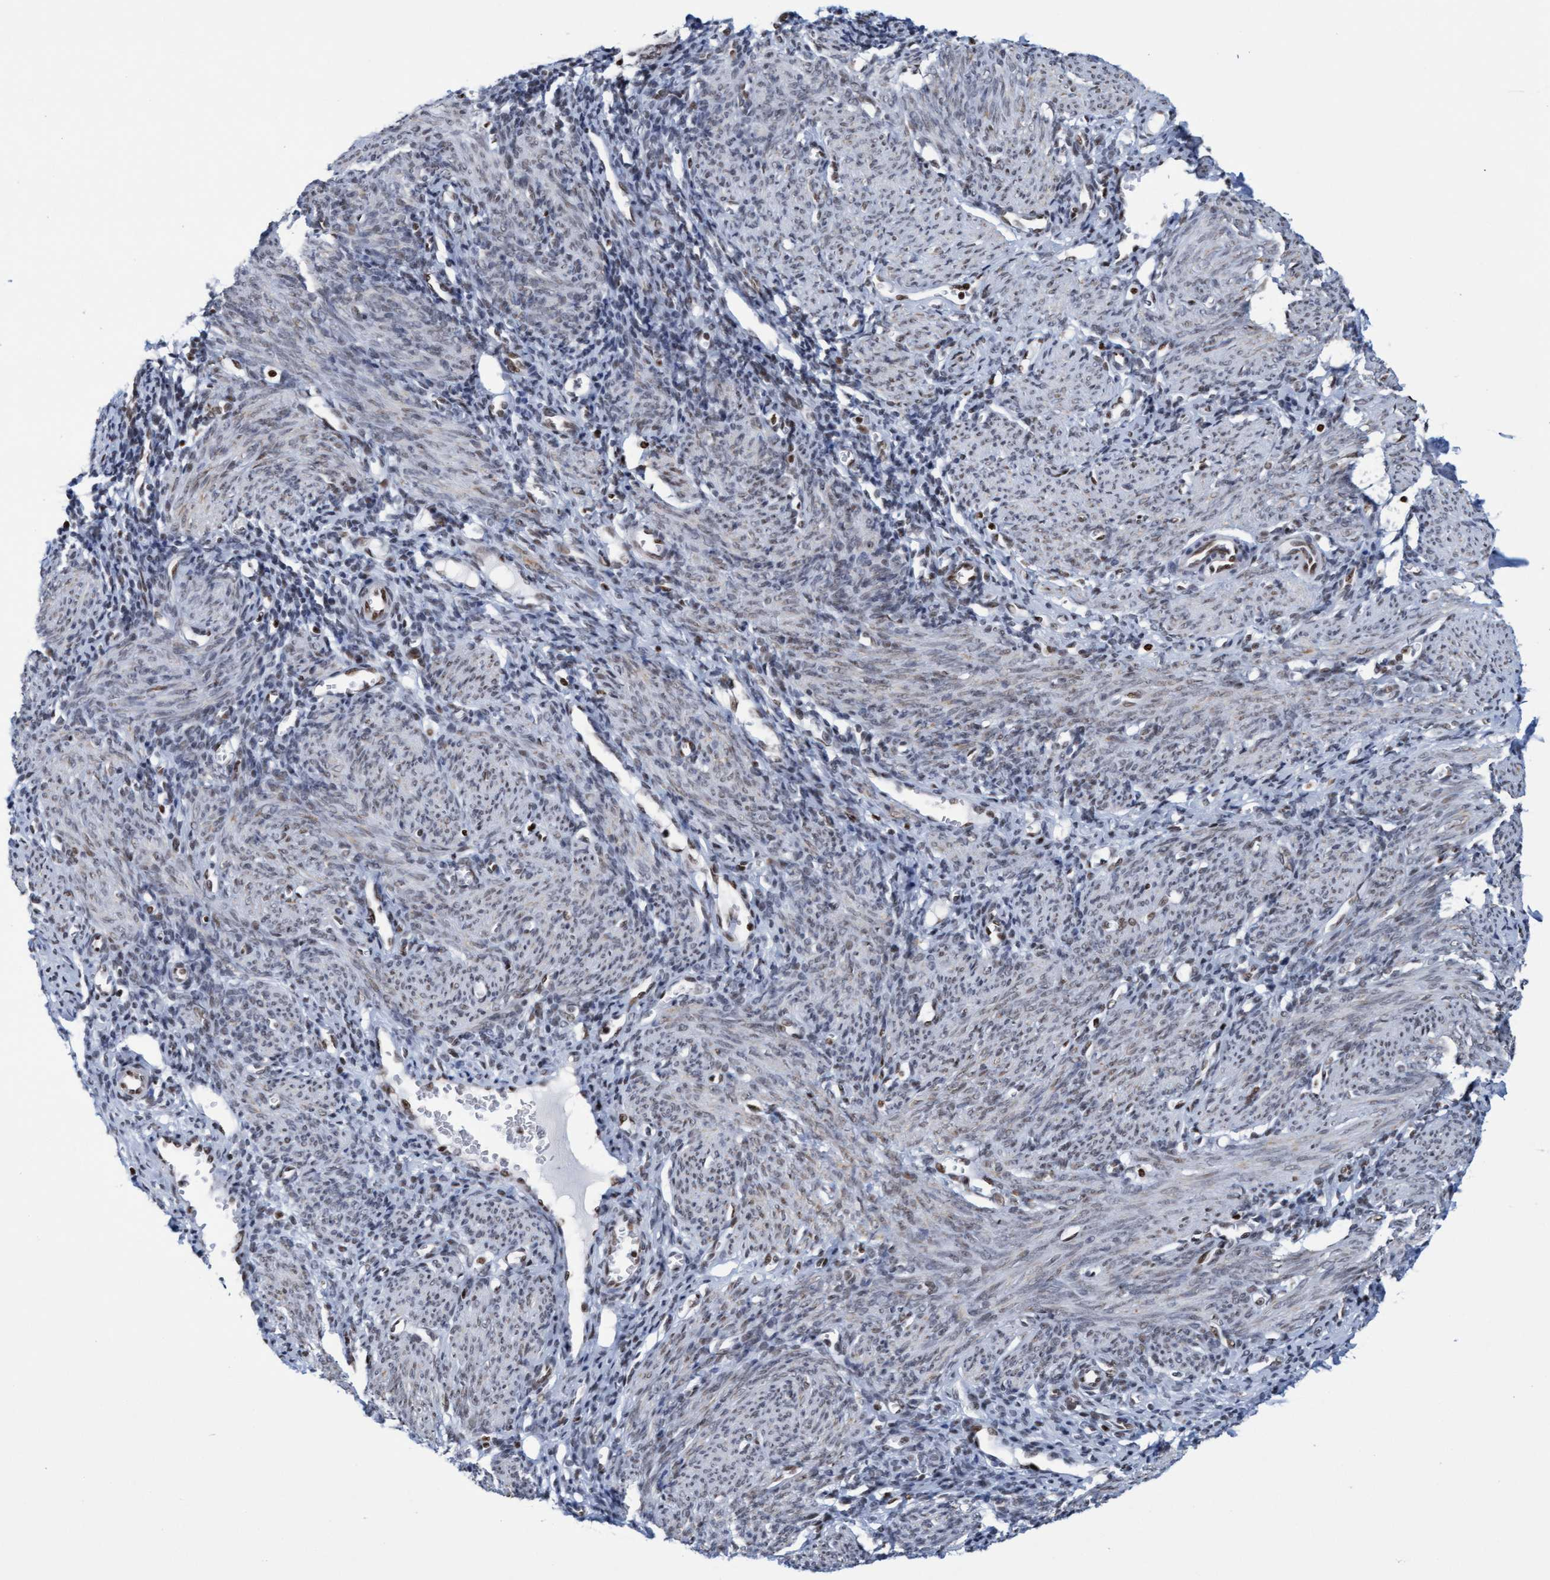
{"staining": {"intensity": "moderate", "quantity": "25%-75%", "location": "nuclear"}, "tissue": "endometrium", "cell_type": "Cells in endometrial stroma", "image_type": "normal", "snomed": [{"axis": "morphology", "description": "Normal tissue, NOS"}, {"axis": "morphology", "description": "Adenocarcinoma, NOS"}, {"axis": "topography", "description": "Endometrium"}], "caption": "Immunohistochemistry (DAB (3,3'-diaminobenzidine)) staining of normal human endometrium exhibits moderate nuclear protein positivity in approximately 25%-75% of cells in endometrial stroma.", "gene": "GLRX2", "patient": {"sex": "female", "age": 57}}